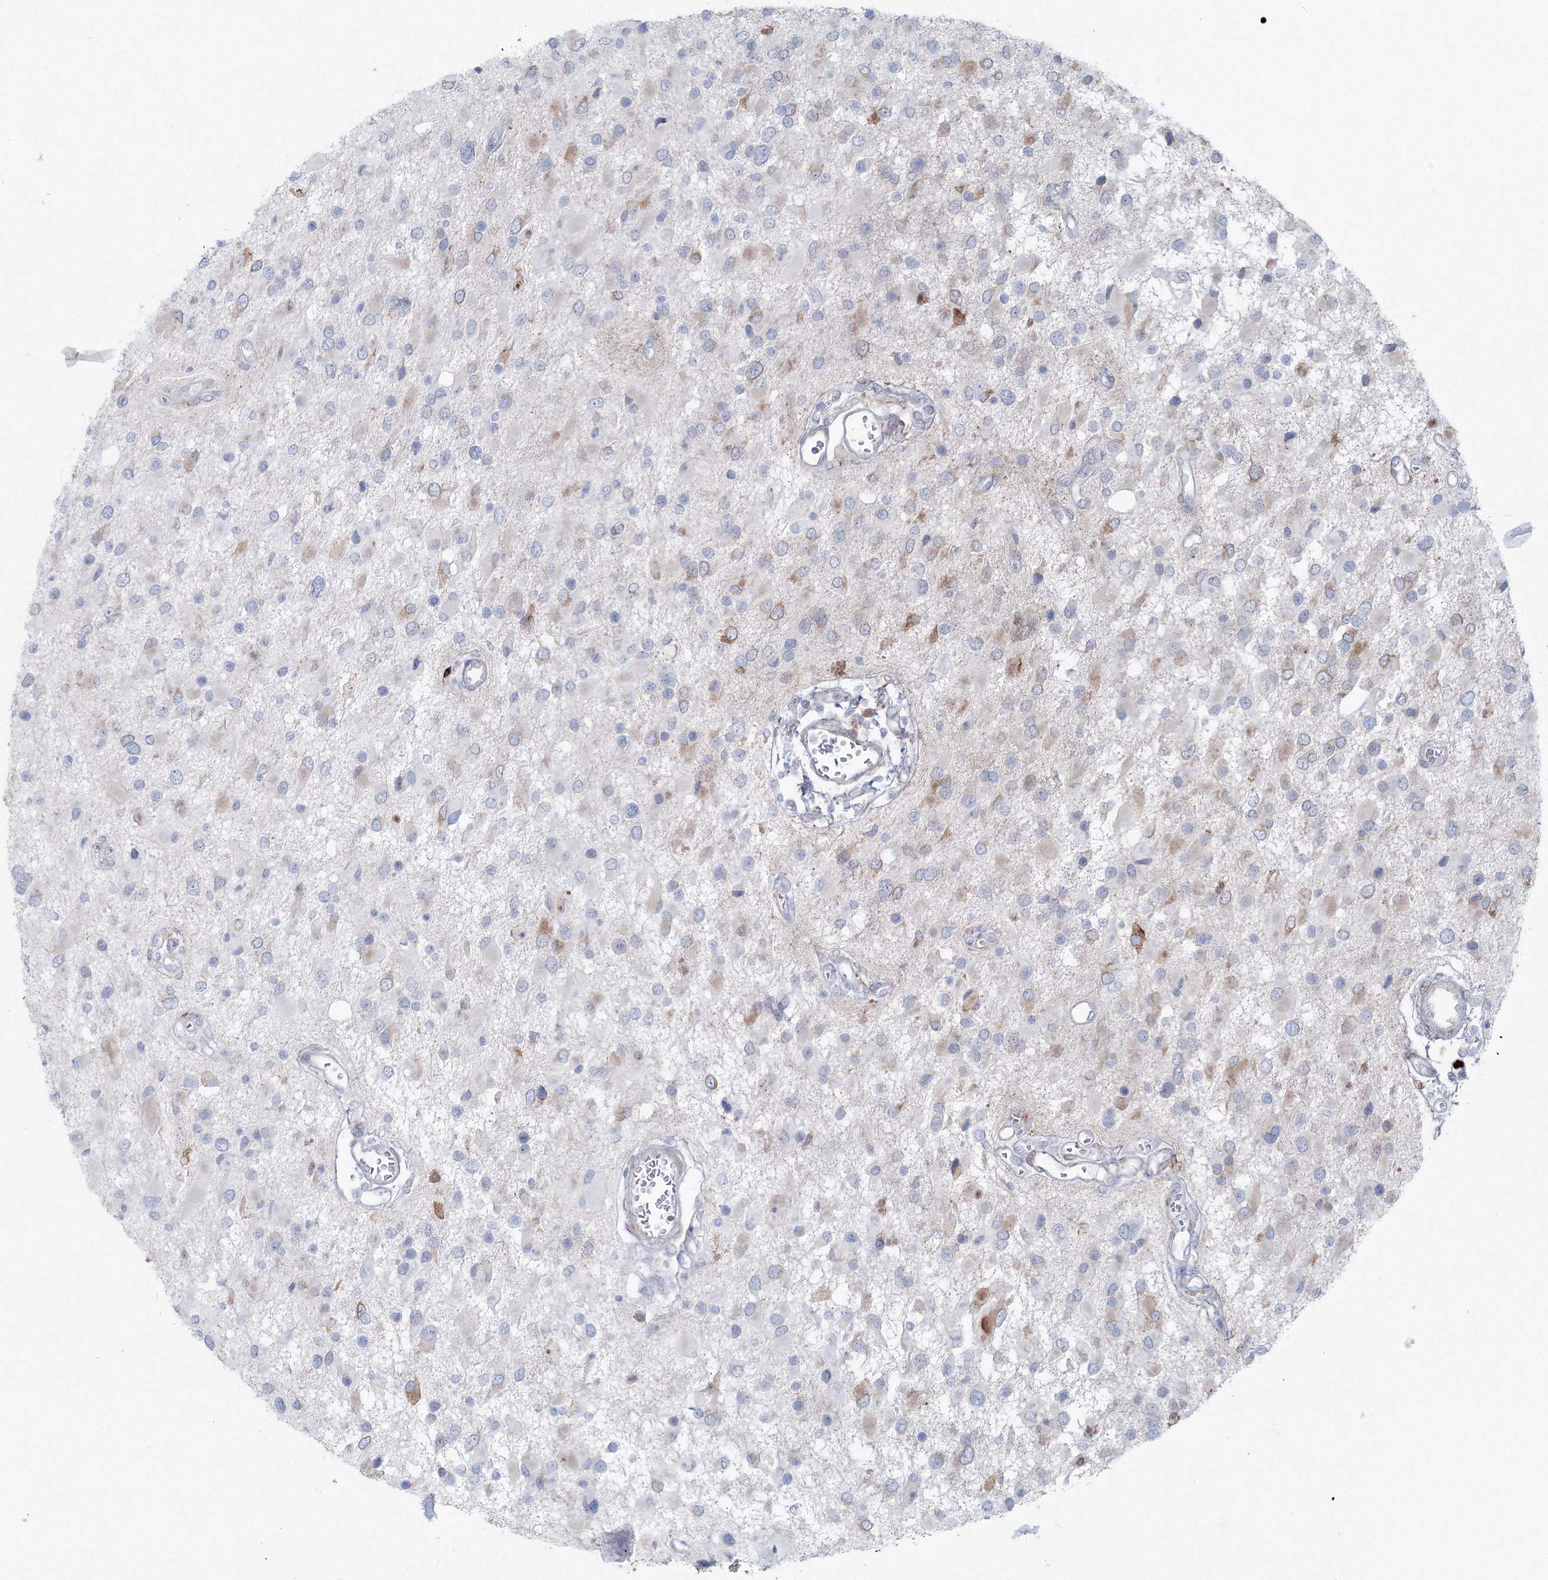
{"staining": {"intensity": "moderate", "quantity": "<25%", "location": "cytoplasmic/membranous"}, "tissue": "glioma", "cell_type": "Tumor cells", "image_type": "cancer", "snomed": [{"axis": "morphology", "description": "Glioma, malignant, High grade"}, {"axis": "topography", "description": "Brain"}], "caption": "A brown stain highlights moderate cytoplasmic/membranous staining of a protein in human malignant glioma (high-grade) tumor cells. (Brightfield microscopy of DAB IHC at high magnification).", "gene": "RCN1", "patient": {"sex": "male", "age": 53}}